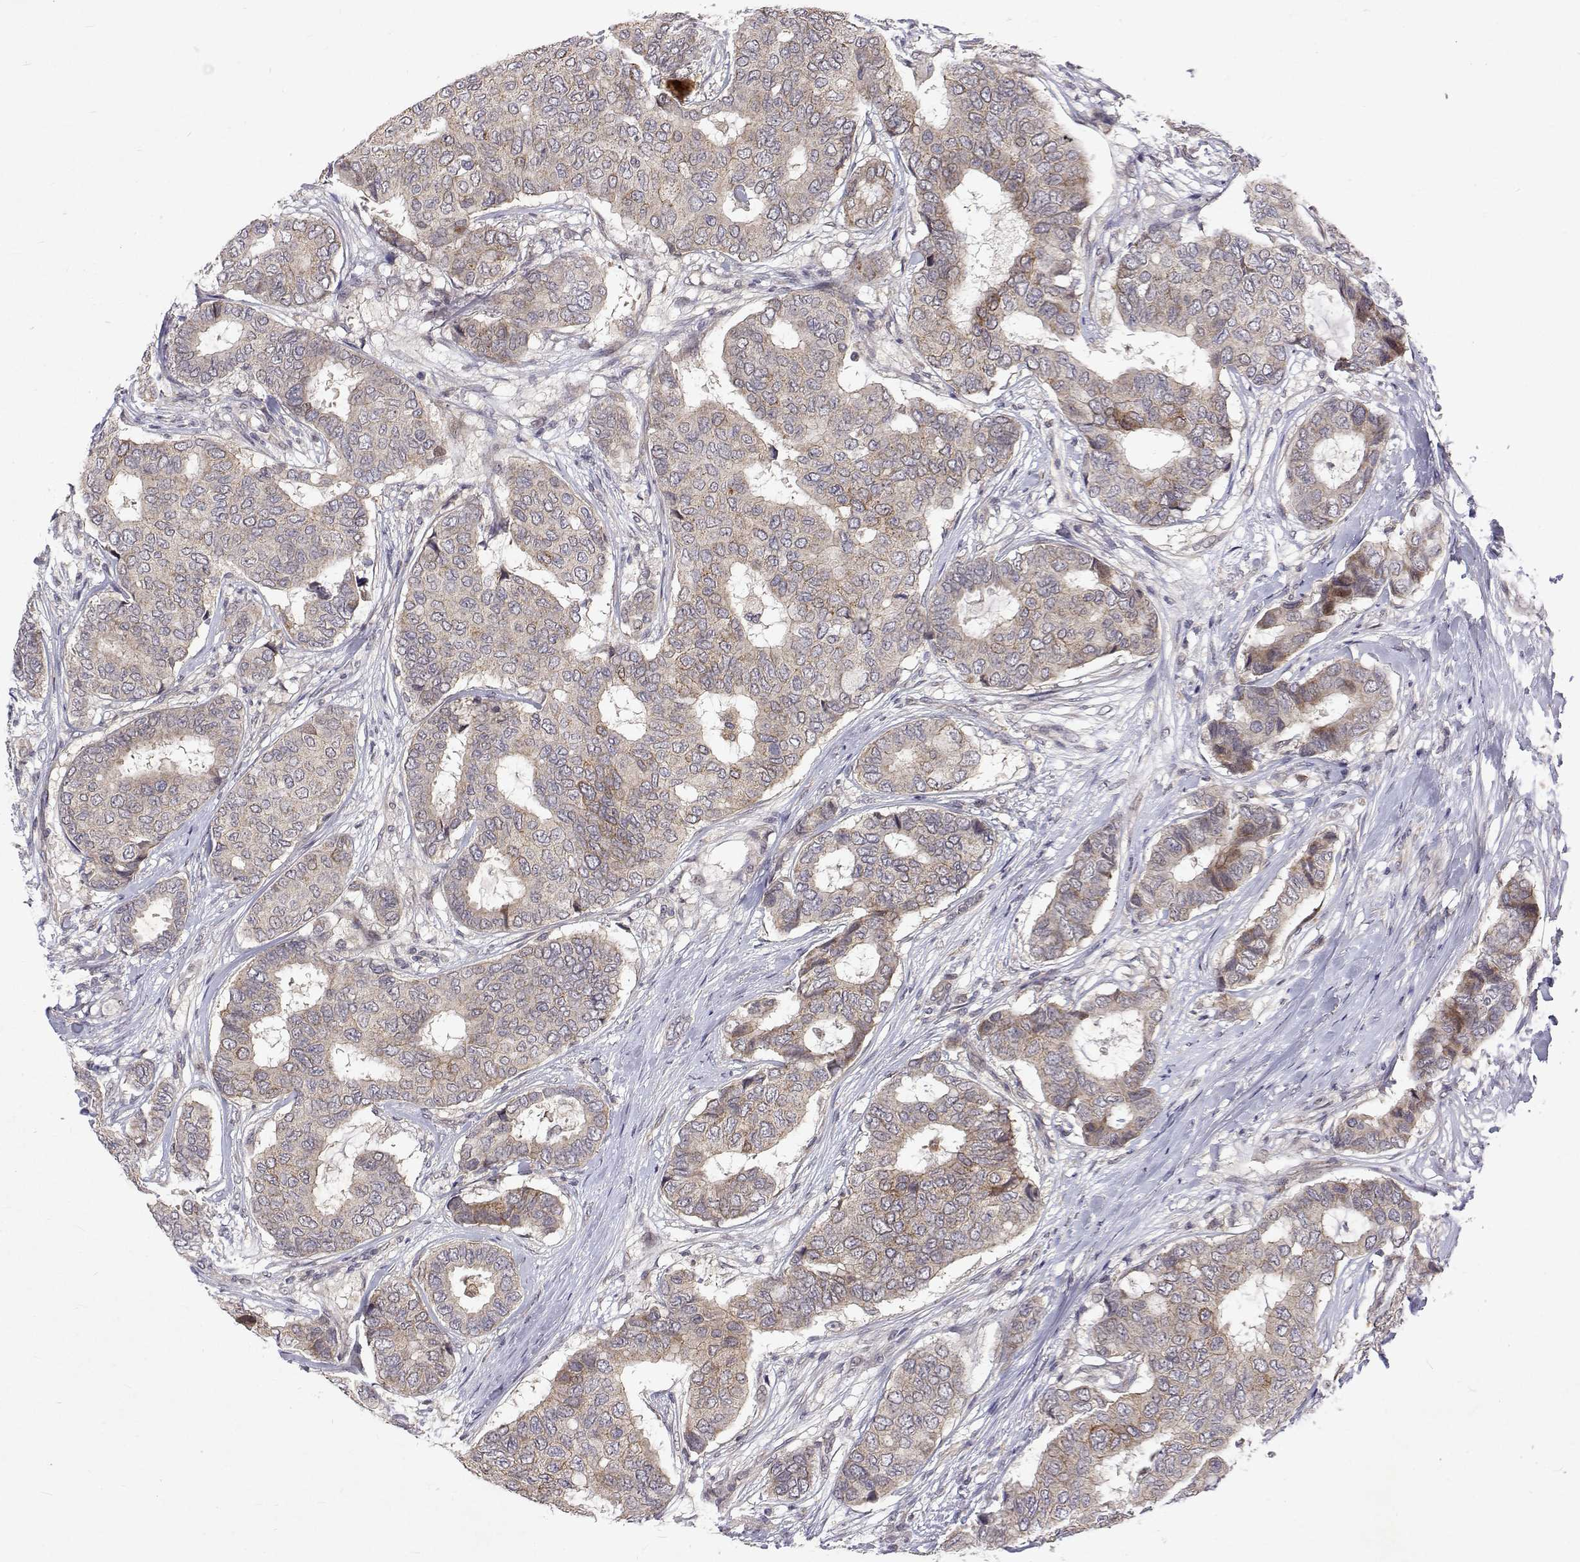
{"staining": {"intensity": "weak", "quantity": "25%-75%", "location": "cytoplasmic/membranous"}, "tissue": "breast cancer", "cell_type": "Tumor cells", "image_type": "cancer", "snomed": [{"axis": "morphology", "description": "Duct carcinoma"}, {"axis": "topography", "description": "Breast"}], "caption": "Infiltrating ductal carcinoma (breast) stained with DAB (3,3'-diaminobenzidine) IHC demonstrates low levels of weak cytoplasmic/membranous positivity in about 25%-75% of tumor cells.", "gene": "ALKBH8", "patient": {"sex": "female", "age": 75}}